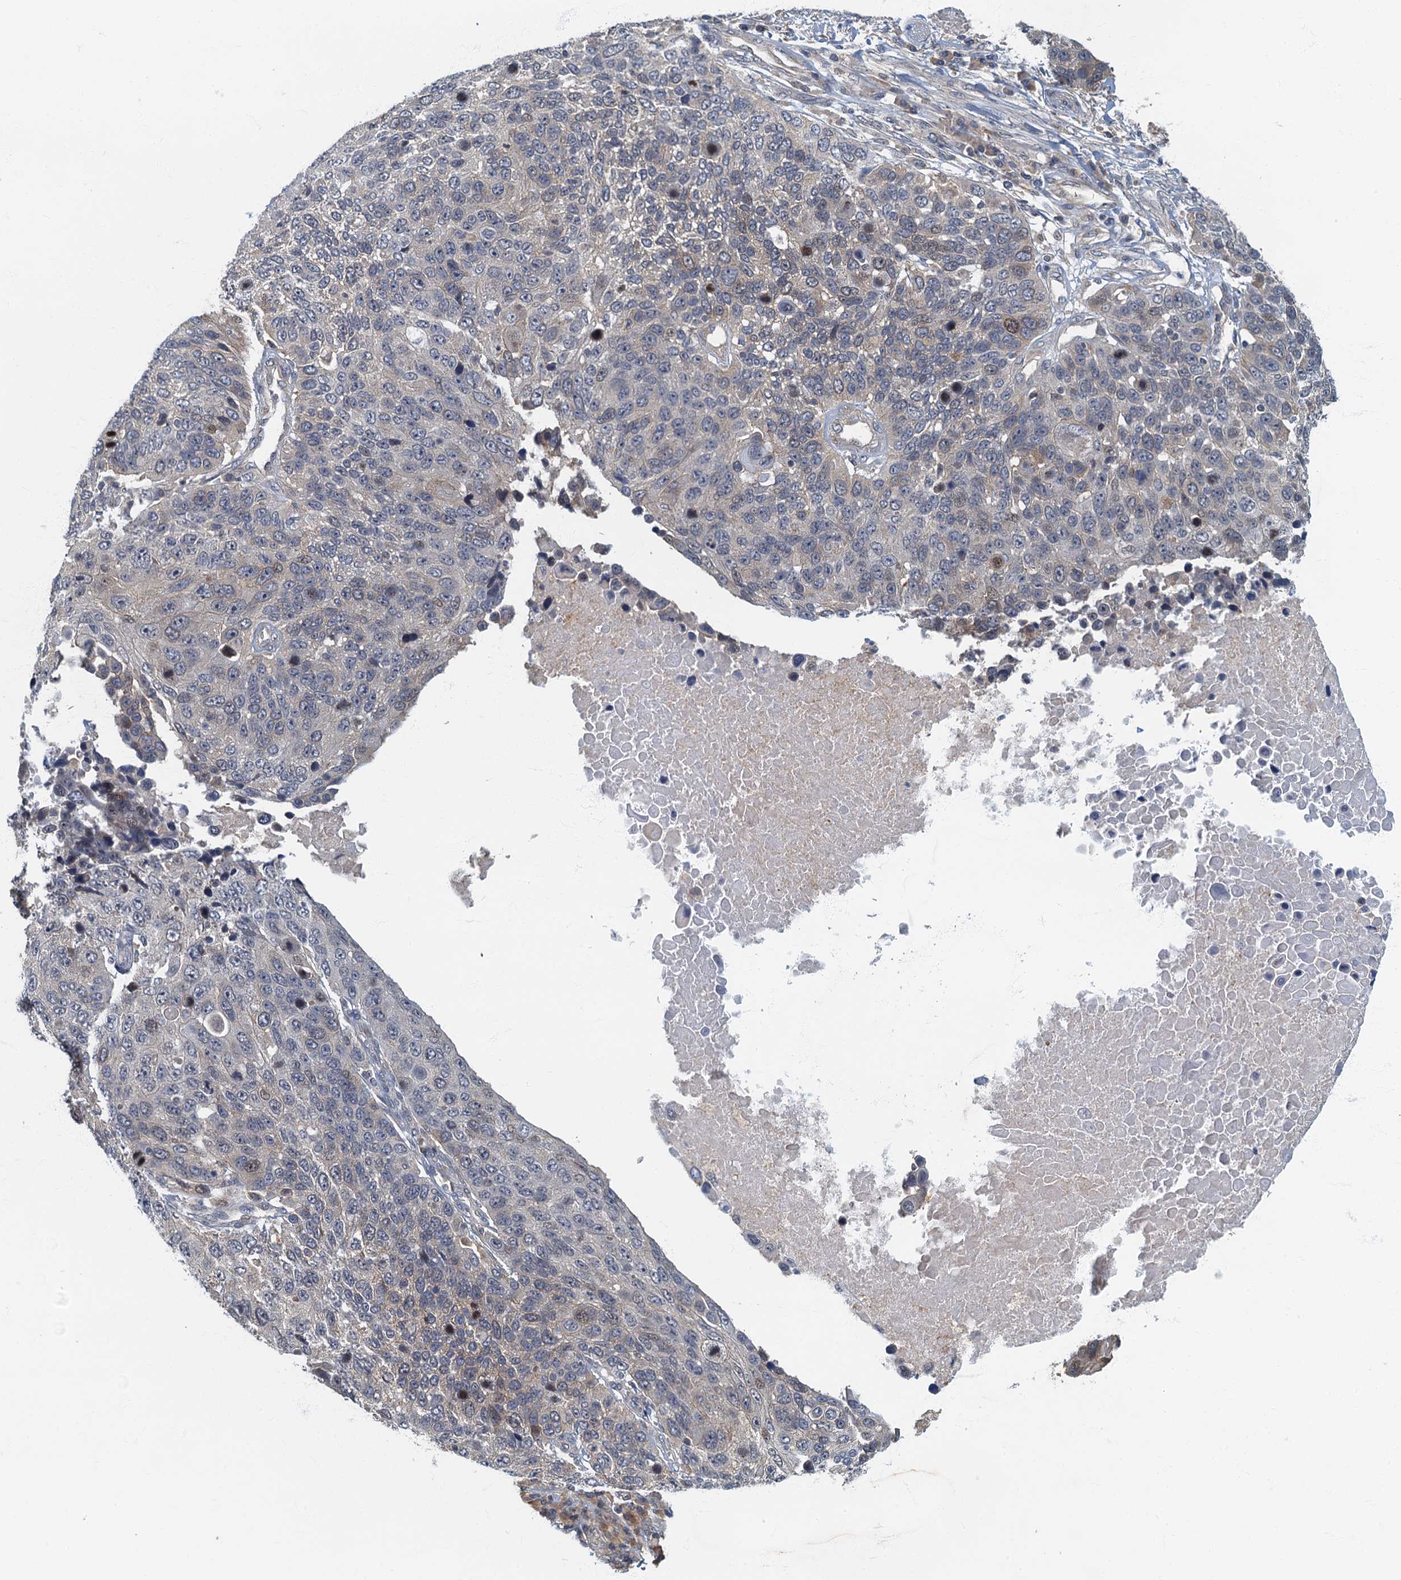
{"staining": {"intensity": "weak", "quantity": "<25%", "location": "cytoplasmic/membranous"}, "tissue": "lung cancer", "cell_type": "Tumor cells", "image_type": "cancer", "snomed": [{"axis": "morphology", "description": "Normal tissue, NOS"}, {"axis": "morphology", "description": "Squamous cell carcinoma, NOS"}, {"axis": "topography", "description": "Lymph node"}, {"axis": "topography", "description": "Lung"}], "caption": "IHC of human lung cancer (squamous cell carcinoma) shows no staining in tumor cells. Brightfield microscopy of immunohistochemistry (IHC) stained with DAB (brown) and hematoxylin (blue), captured at high magnification.", "gene": "CKAP2L", "patient": {"sex": "male", "age": 66}}